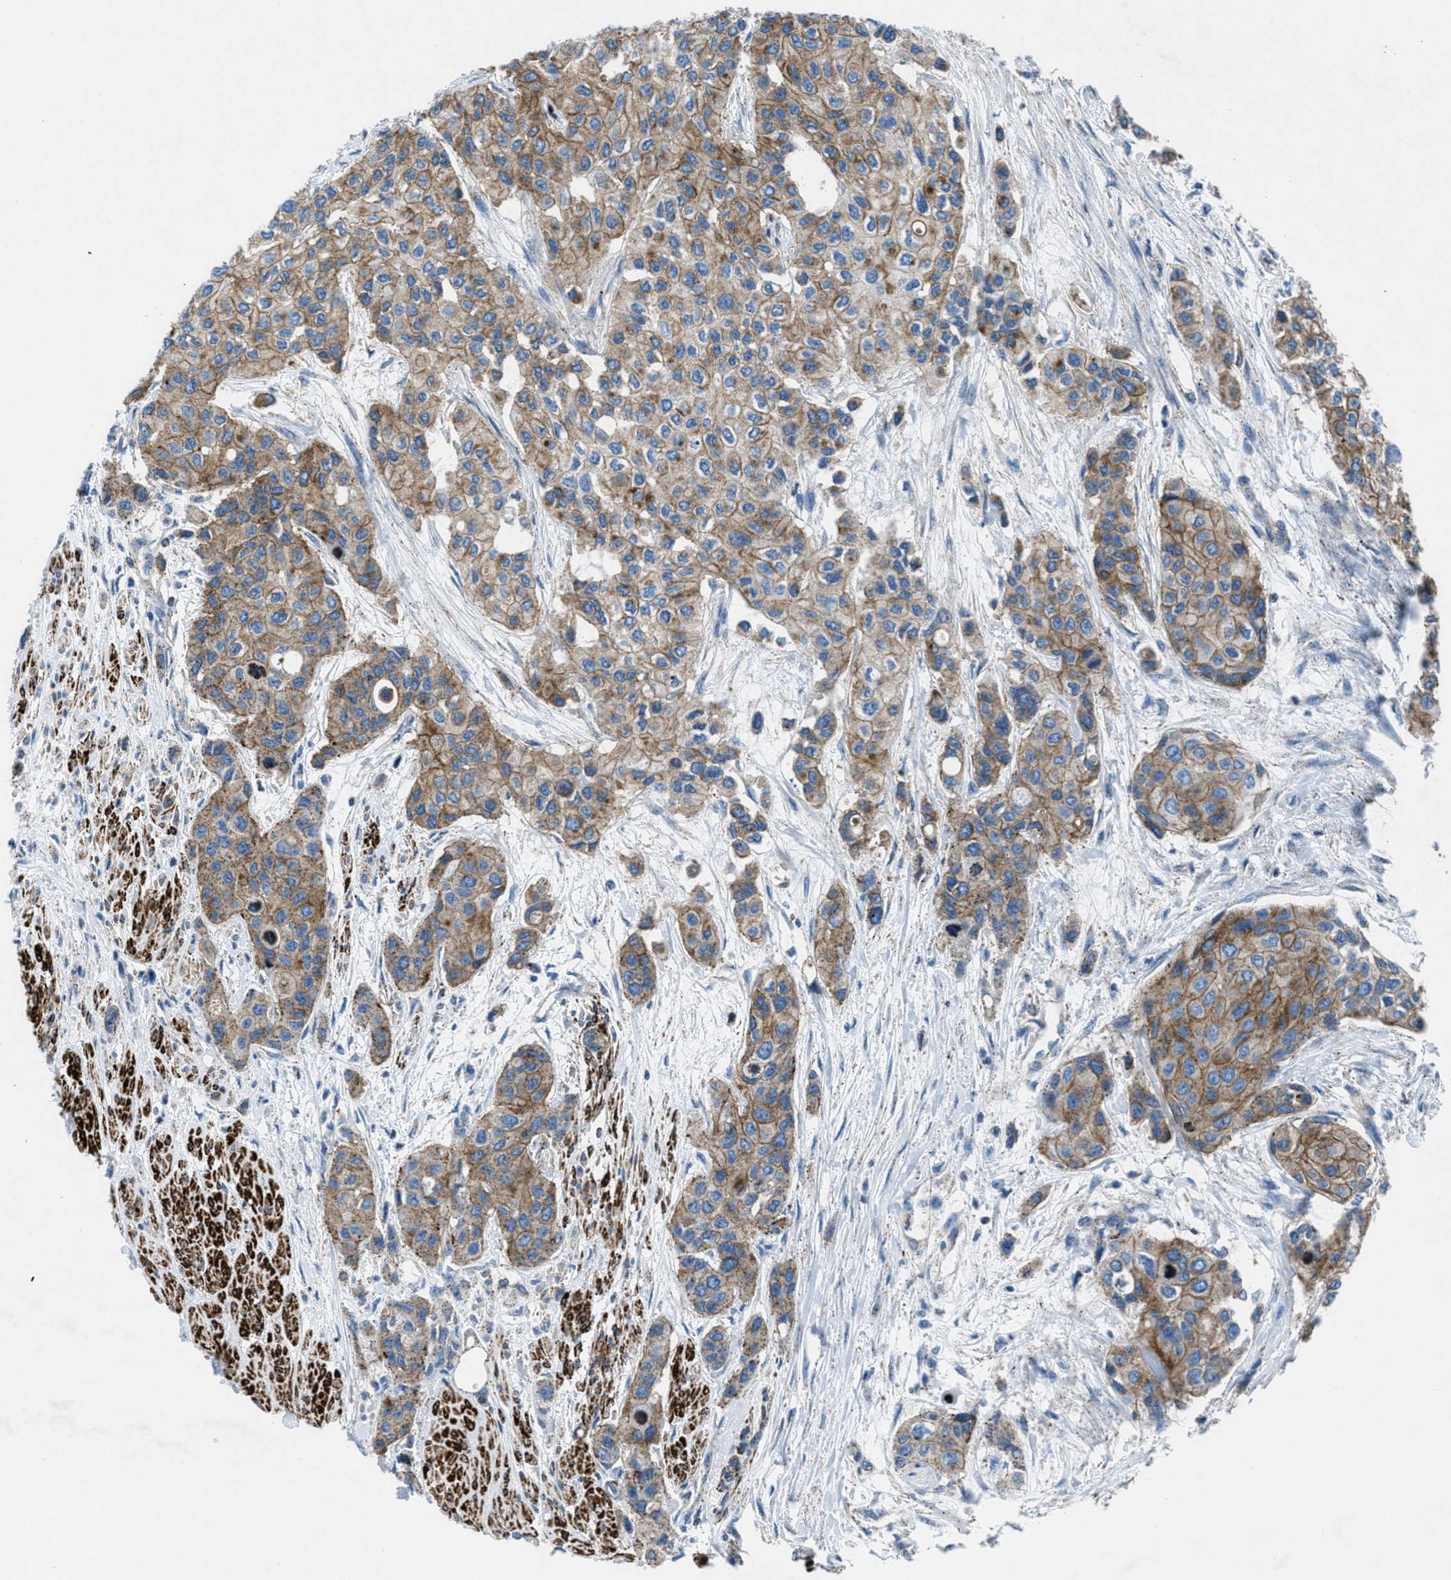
{"staining": {"intensity": "moderate", "quantity": ">75%", "location": "cytoplasmic/membranous"}, "tissue": "urothelial cancer", "cell_type": "Tumor cells", "image_type": "cancer", "snomed": [{"axis": "morphology", "description": "Urothelial carcinoma, High grade"}, {"axis": "topography", "description": "Urinary bladder"}], "caption": "IHC of human high-grade urothelial carcinoma displays medium levels of moderate cytoplasmic/membranous positivity in approximately >75% of tumor cells.", "gene": "MFSD13A", "patient": {"sex": "female", "age": 56}}